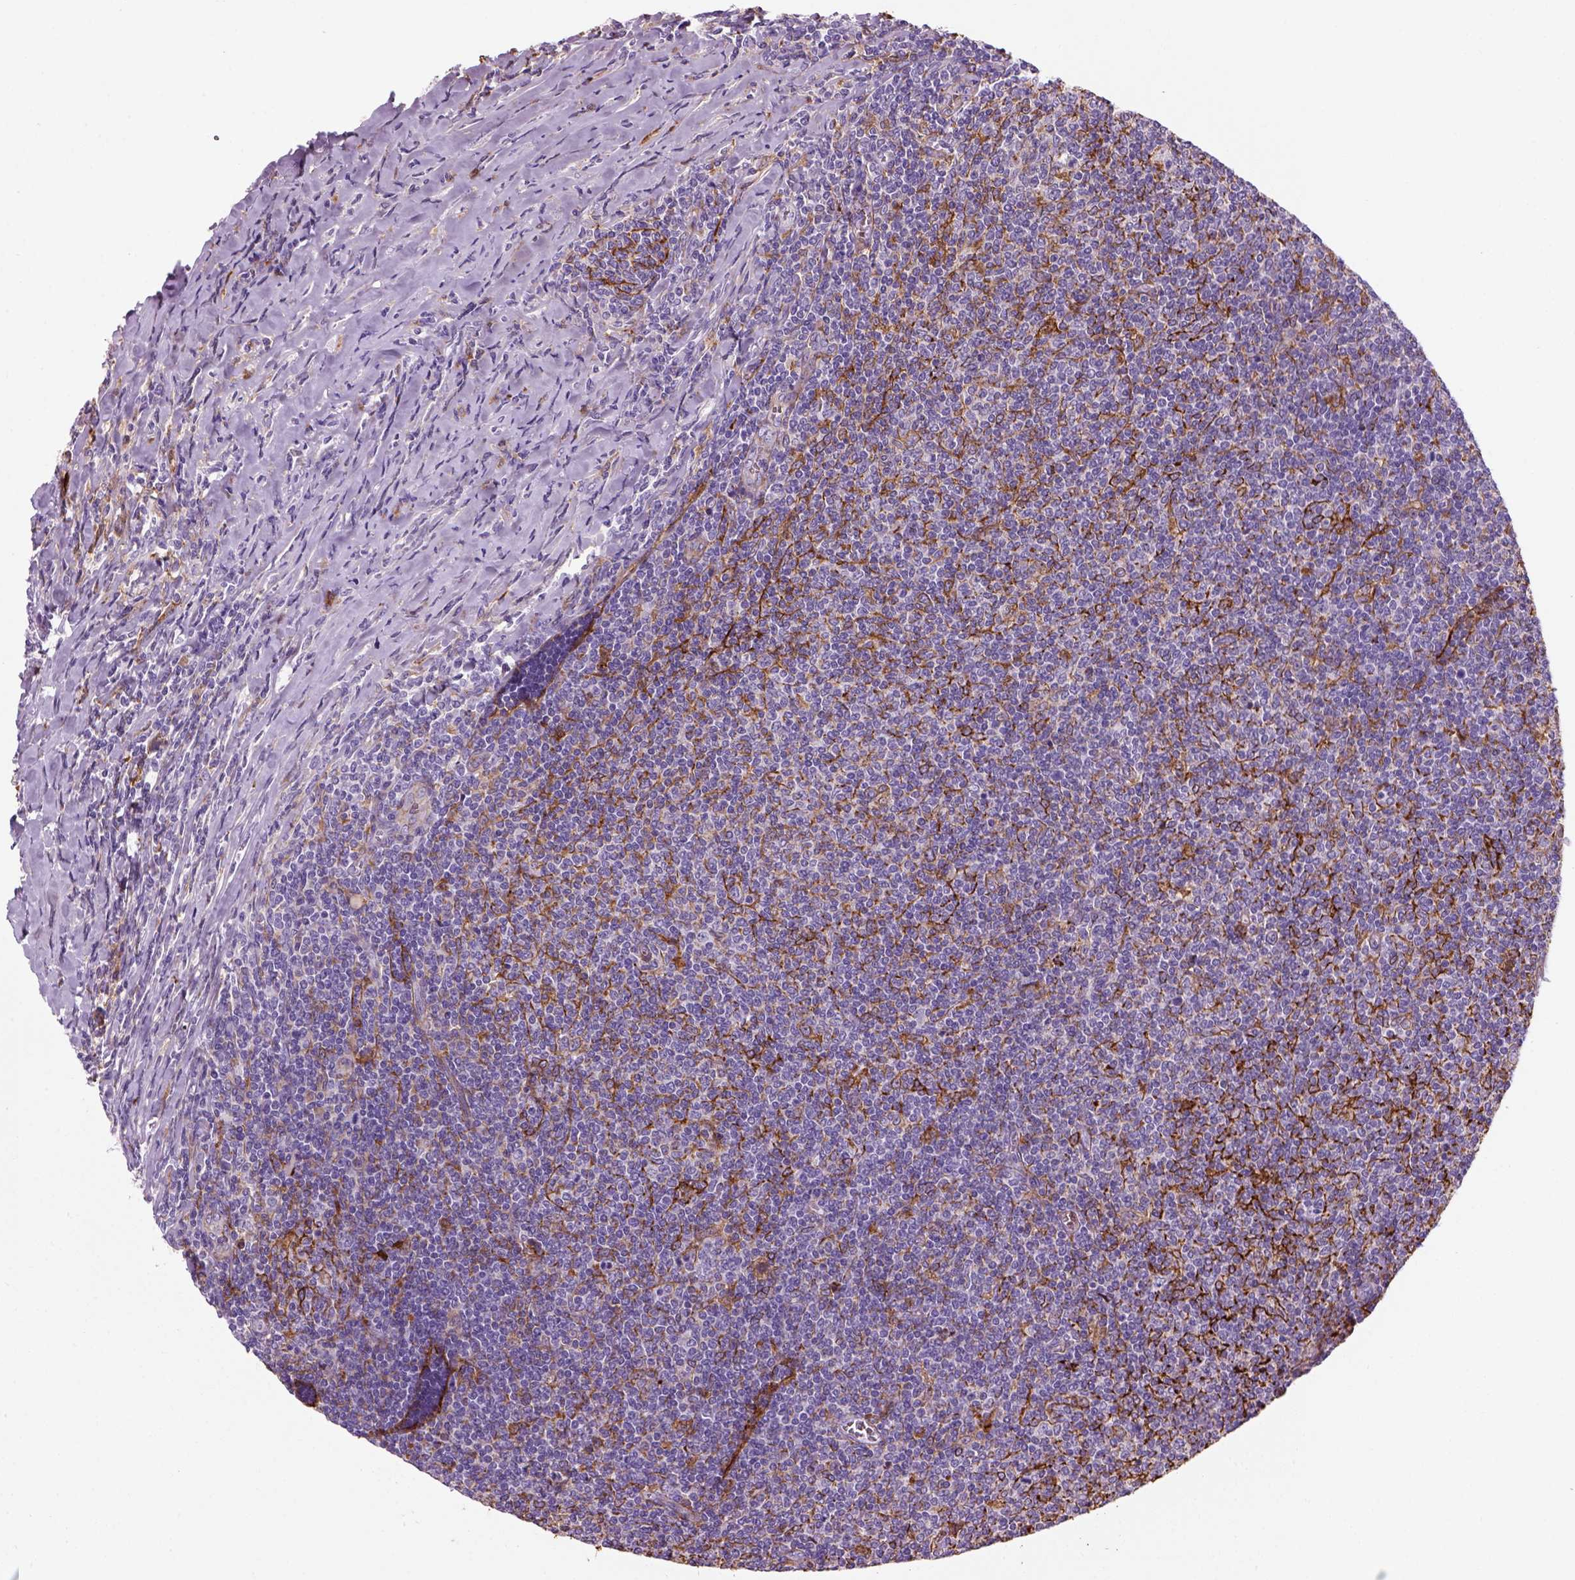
{"staining": {"intensity": "negative", "quantity": "none", "location": "none"}, "tissue": "lymphoma", "cell_type": "Tumor cells", "image_type": "cancer", "snomed": [{"axis": "morphology", "description": "Malignant lymphoma, non-Hodgkin's type, Low grade"}, {"axis": "topography", "description": "Lymph node"}], "caption": "Tumor cells are negative for protein expression in human lymphoma.", "gene": "MARCKS", "patient": {"sex": "male", "age": 52}}